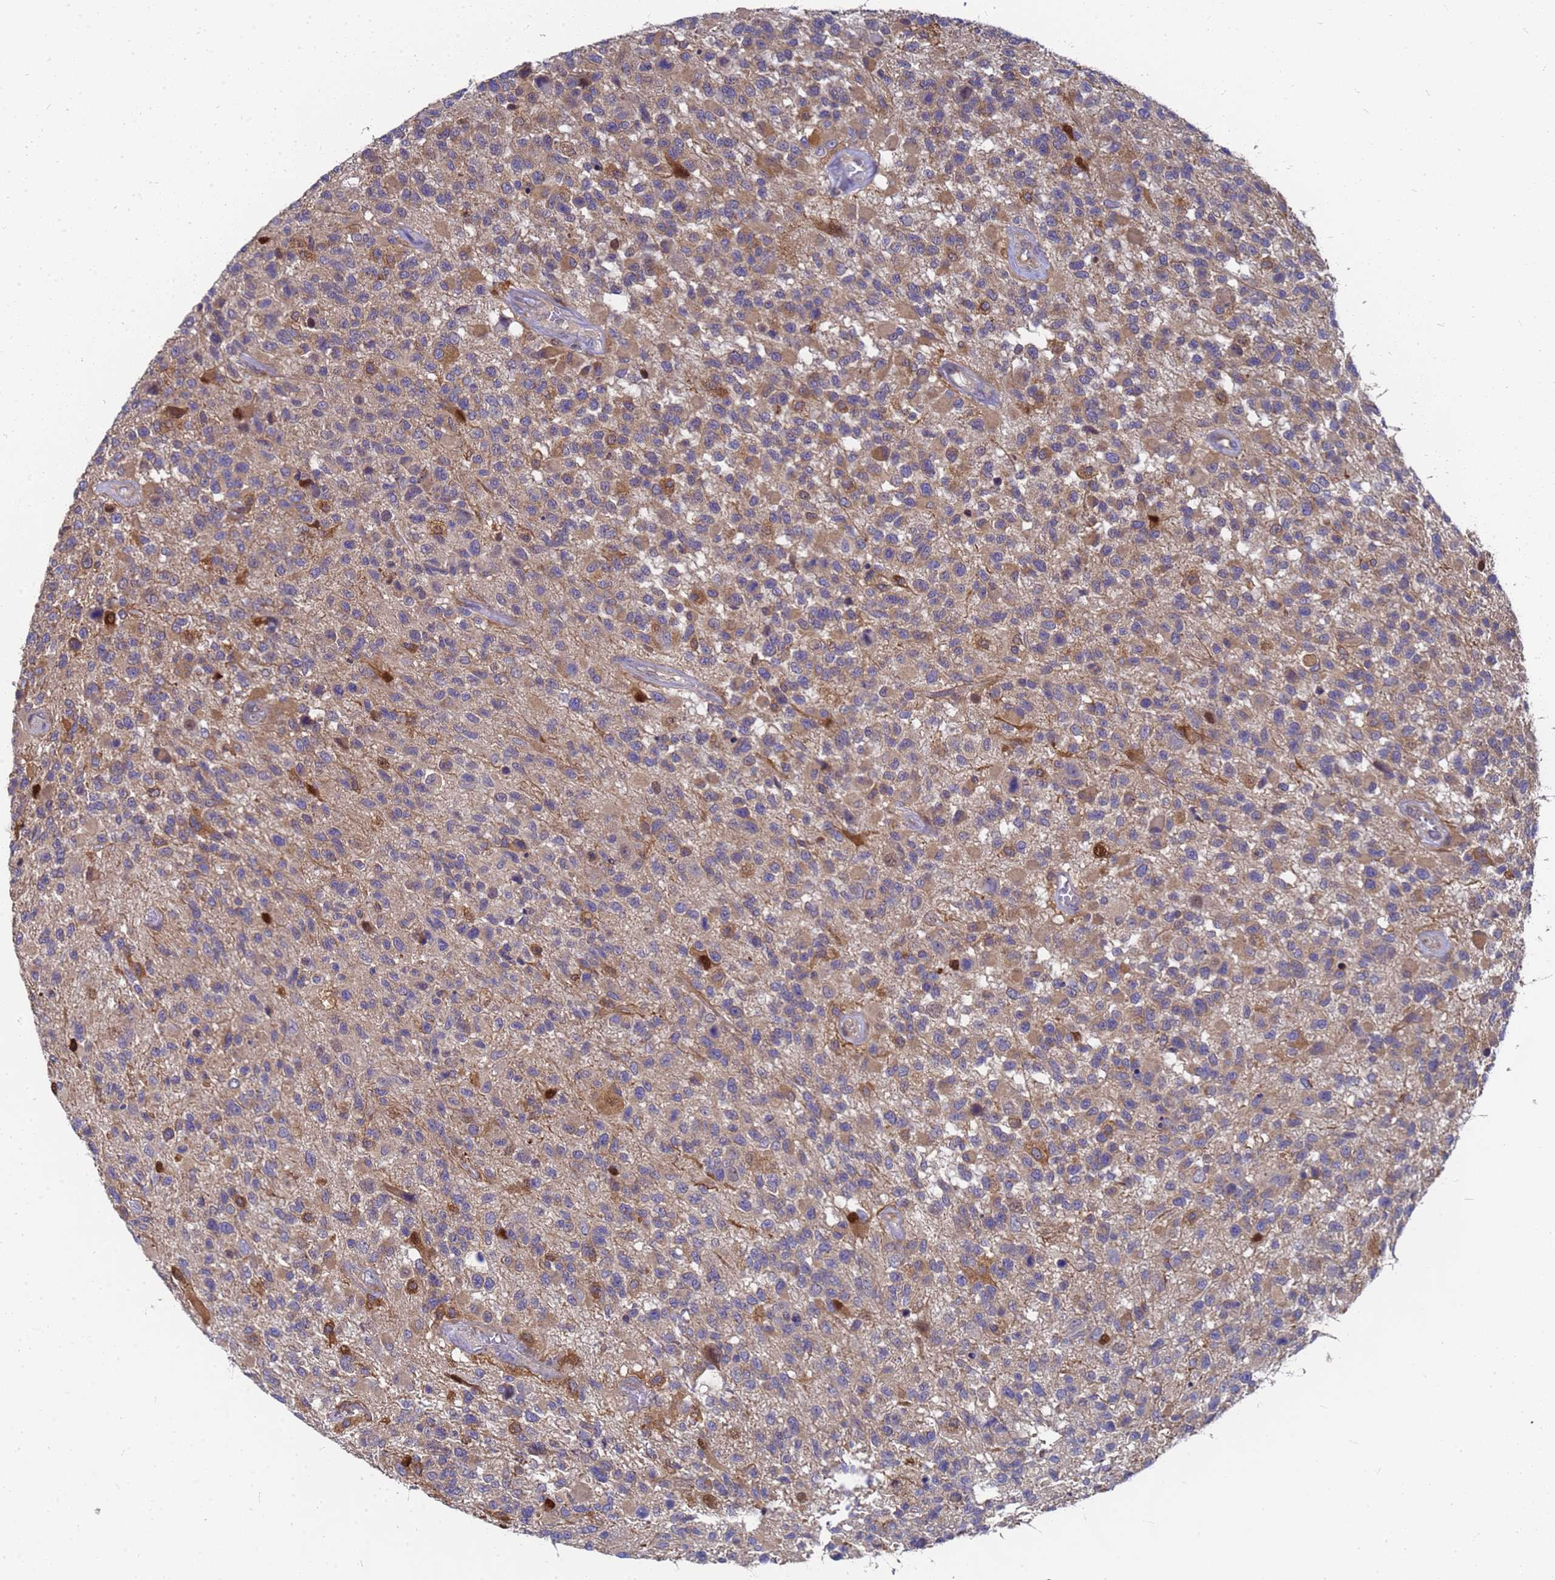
{"staining": {"intensity": "moderate", "quantity": "25%-75%", "location": "cytoplasmic/membranous,nuclear"}, "tissue": "glioma", "cell_type": "Tumor cells", "image_type": "cancer", "snomed": [{"axis": "morphology", "description": "Glioma, malignant, High grade"}, {"axis": "morphology", "description": "Glioblastoma, NOS"}, {"axis": "topography", "description": "Brain"}], "caption": "Tumor cells display medium levels of moderate cytoplasmic/membranous and nuclear staining in approximately 25%-75% of cells in human glioblastoma. (brown staining indicates protein expression, while blue staining denotes nuclei).", "gene": "SLC35E2B", "patient": {"sex": "male", "age": 60}}